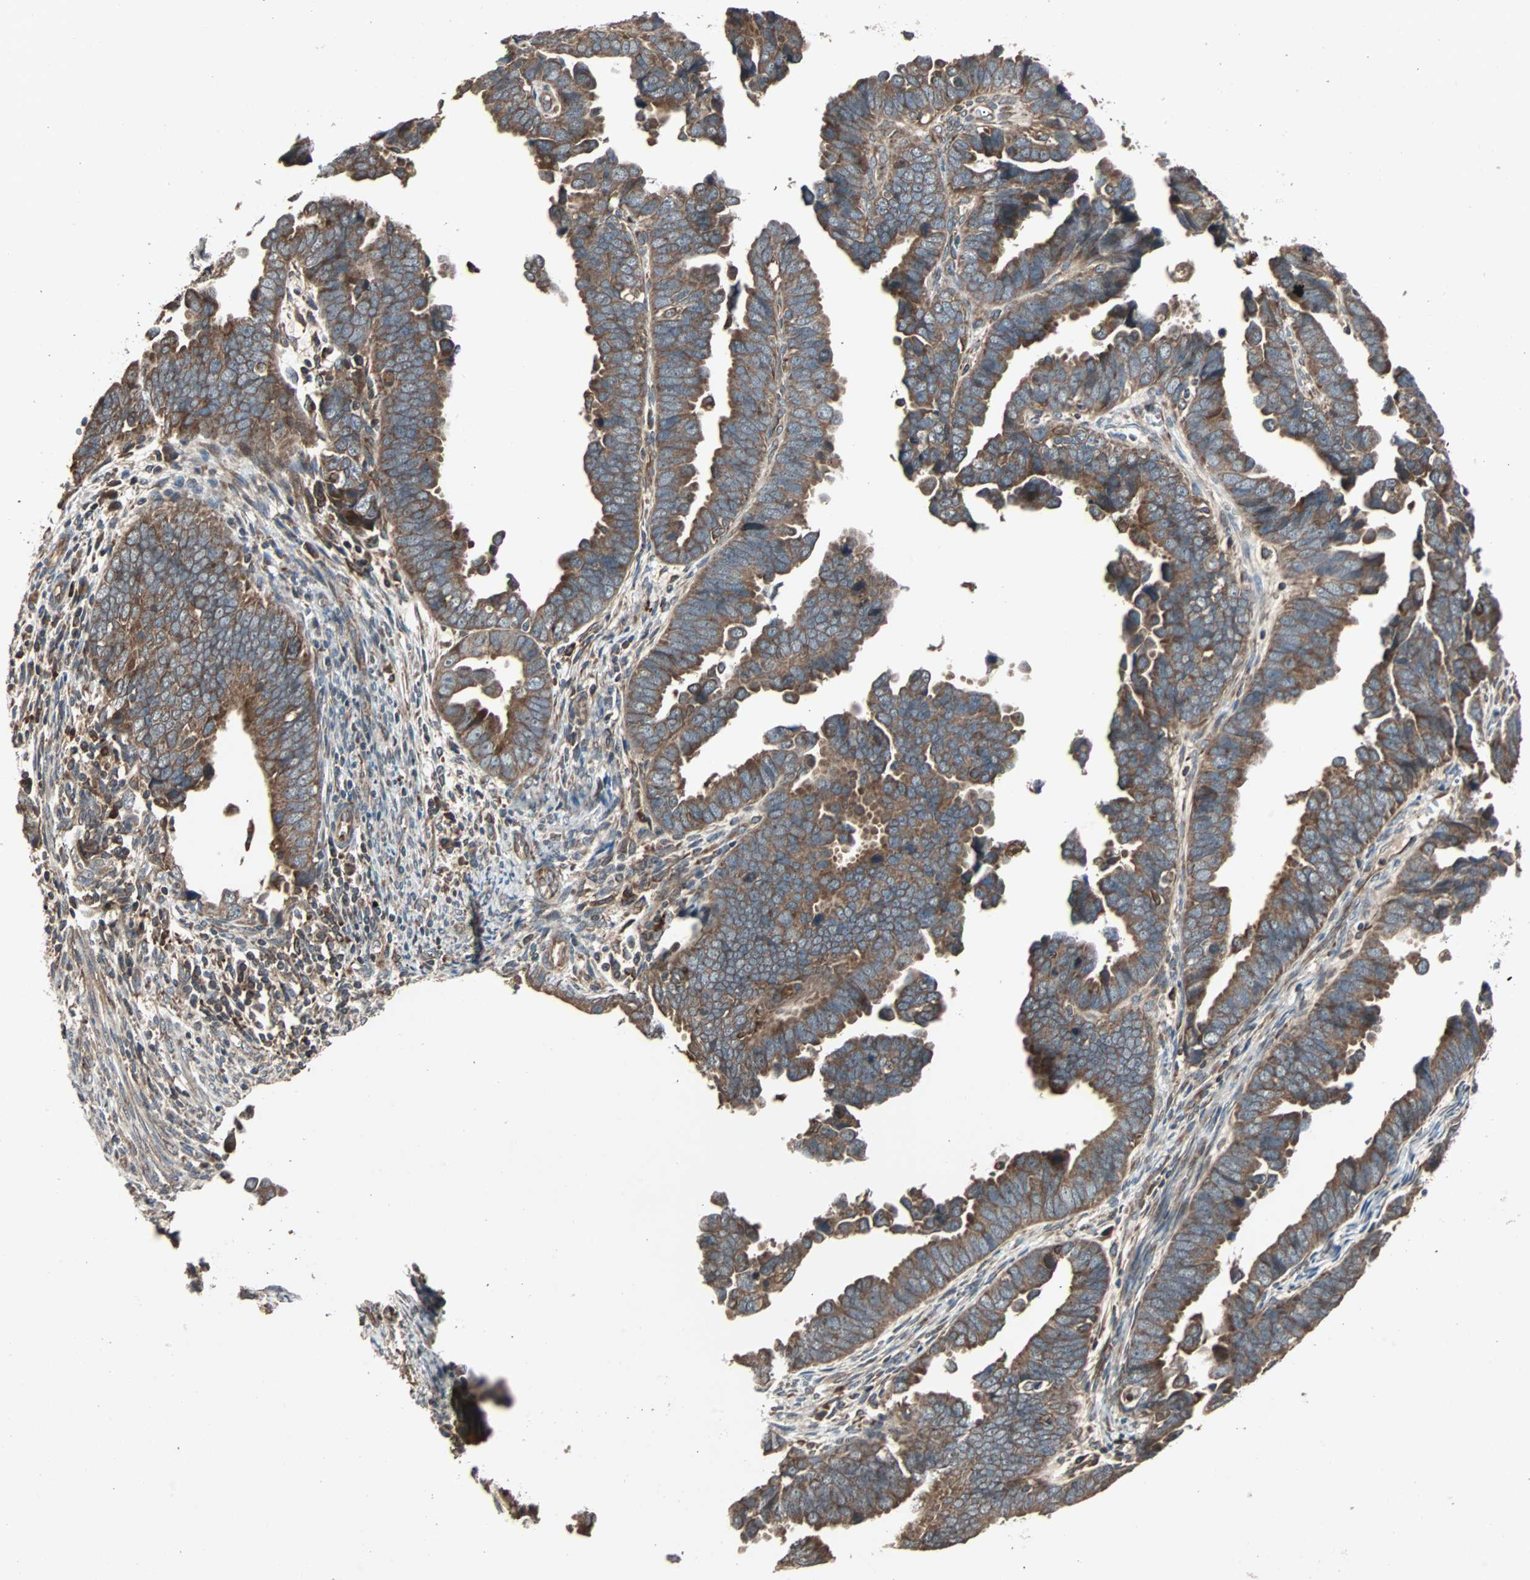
{"staining": {"intensity": "moderate", "quantity": ">75%", "location": "cytoplasmic/membranous"}, "tissue": "endometrial cancer", "cell_type": "Tumor cells", "image_type": "cancer", "snomed": [{"axis": "morphology", "description": "Adenocarcinoma, NOS"}, {"axis": "topography", "description": "Endometrium"}], "caption": "IHC of human endometrial cancer (adenocarcinoma) shows medium levels of moderate cytoplasmic/membranous expression in about >75% of tumor cells.", "gene": "RAB7A", "patient": {"sex": "female", "age": 75}}